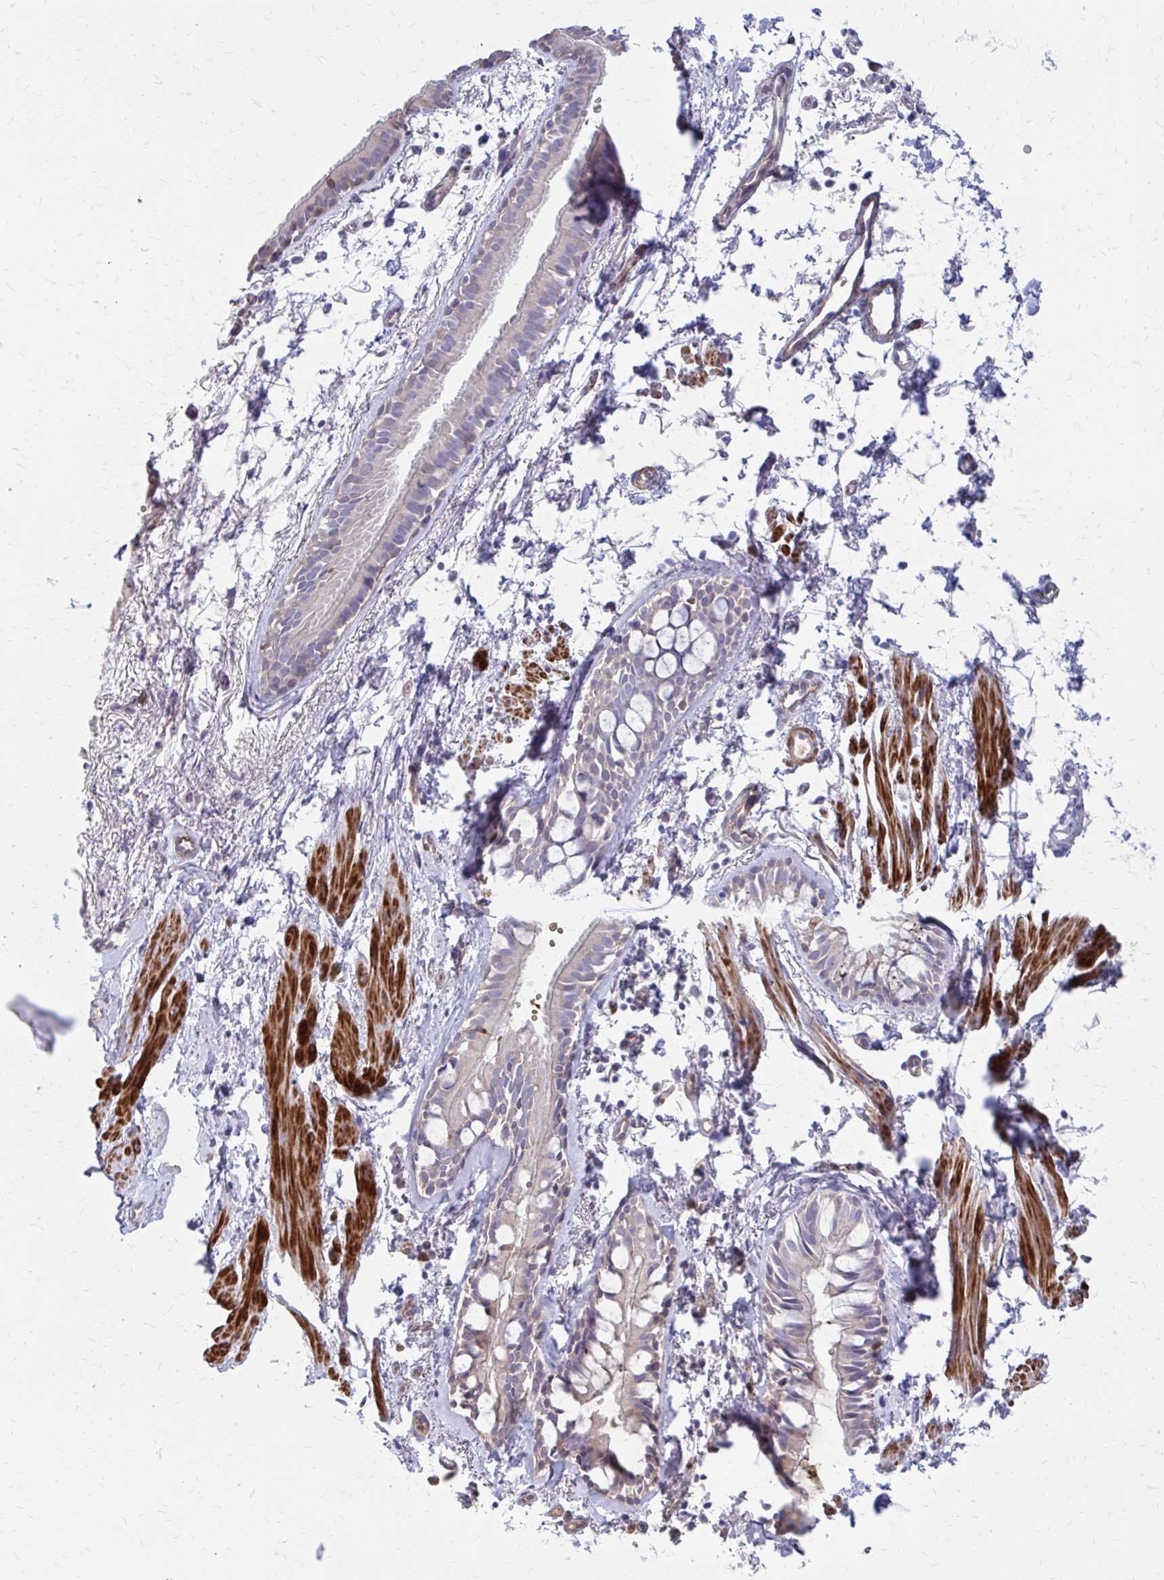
{"staining": {"intensity": "strong", "quantity": "<25%", "location": "cytoplasmic/membranous"}, "tissue": "bronchus", "cell_type": "Respiratory epithelial cells", "image_type": "normal", "snomed": [{"axis": "morphology", "description": "Normal tissue, NOS"}, {"axis": "topography", "description": "Cartilage tissue"}, {"axis": "topography", "description": "Bronchus"}, {"axis": "topography", "description": "Peripheral nerve tissue"}], "caption": "The immunohistochemical stain shows strong cytoplasmic/membranous positivity in respiratory epithelial cells of normal bronchus. (DAB = brown stain, brightfield microscopy at high magnification).", "gene": "IFI44L", "patient": {"sex": "female", "age": 59}}